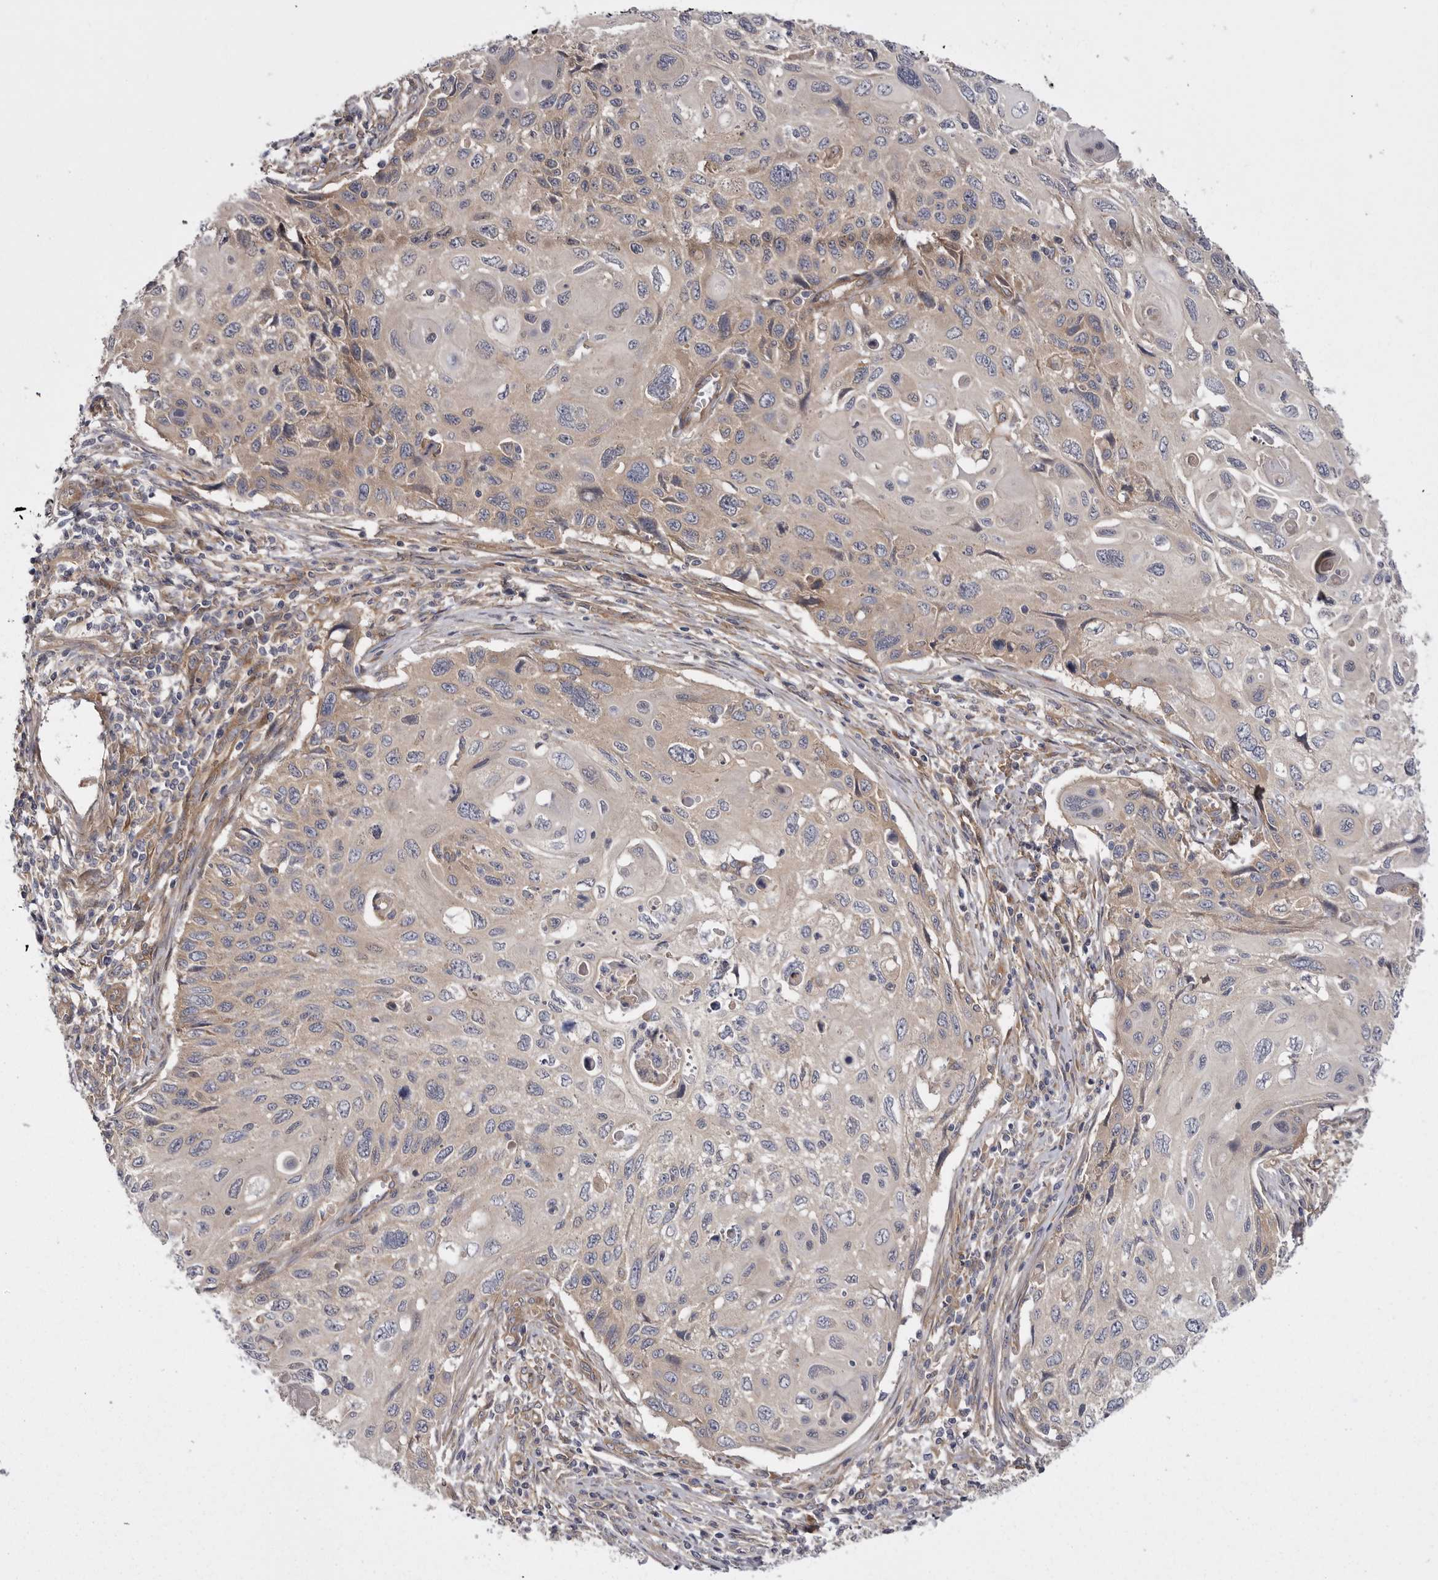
{"staining": {"intensity": "weak", "quantity": "<25%", "location": "cytoplasmic/membranous"}, "tissue": "cervical cancer", "cell_type": "Tumor cells", "image_type": "cancer", "snomed": [{"axis": "morphology", "description": "Squamous cell carcinoma, NOS"}, {"axis": "topography", "description": "Cervix"}], "caption": "This is a micrograph of IHC staining of cervical squamous cell carcinoma, which shows no expression in tumor cells.", "gene": "OSBPL9", "patient": {"sex": "female", "age": 70}}